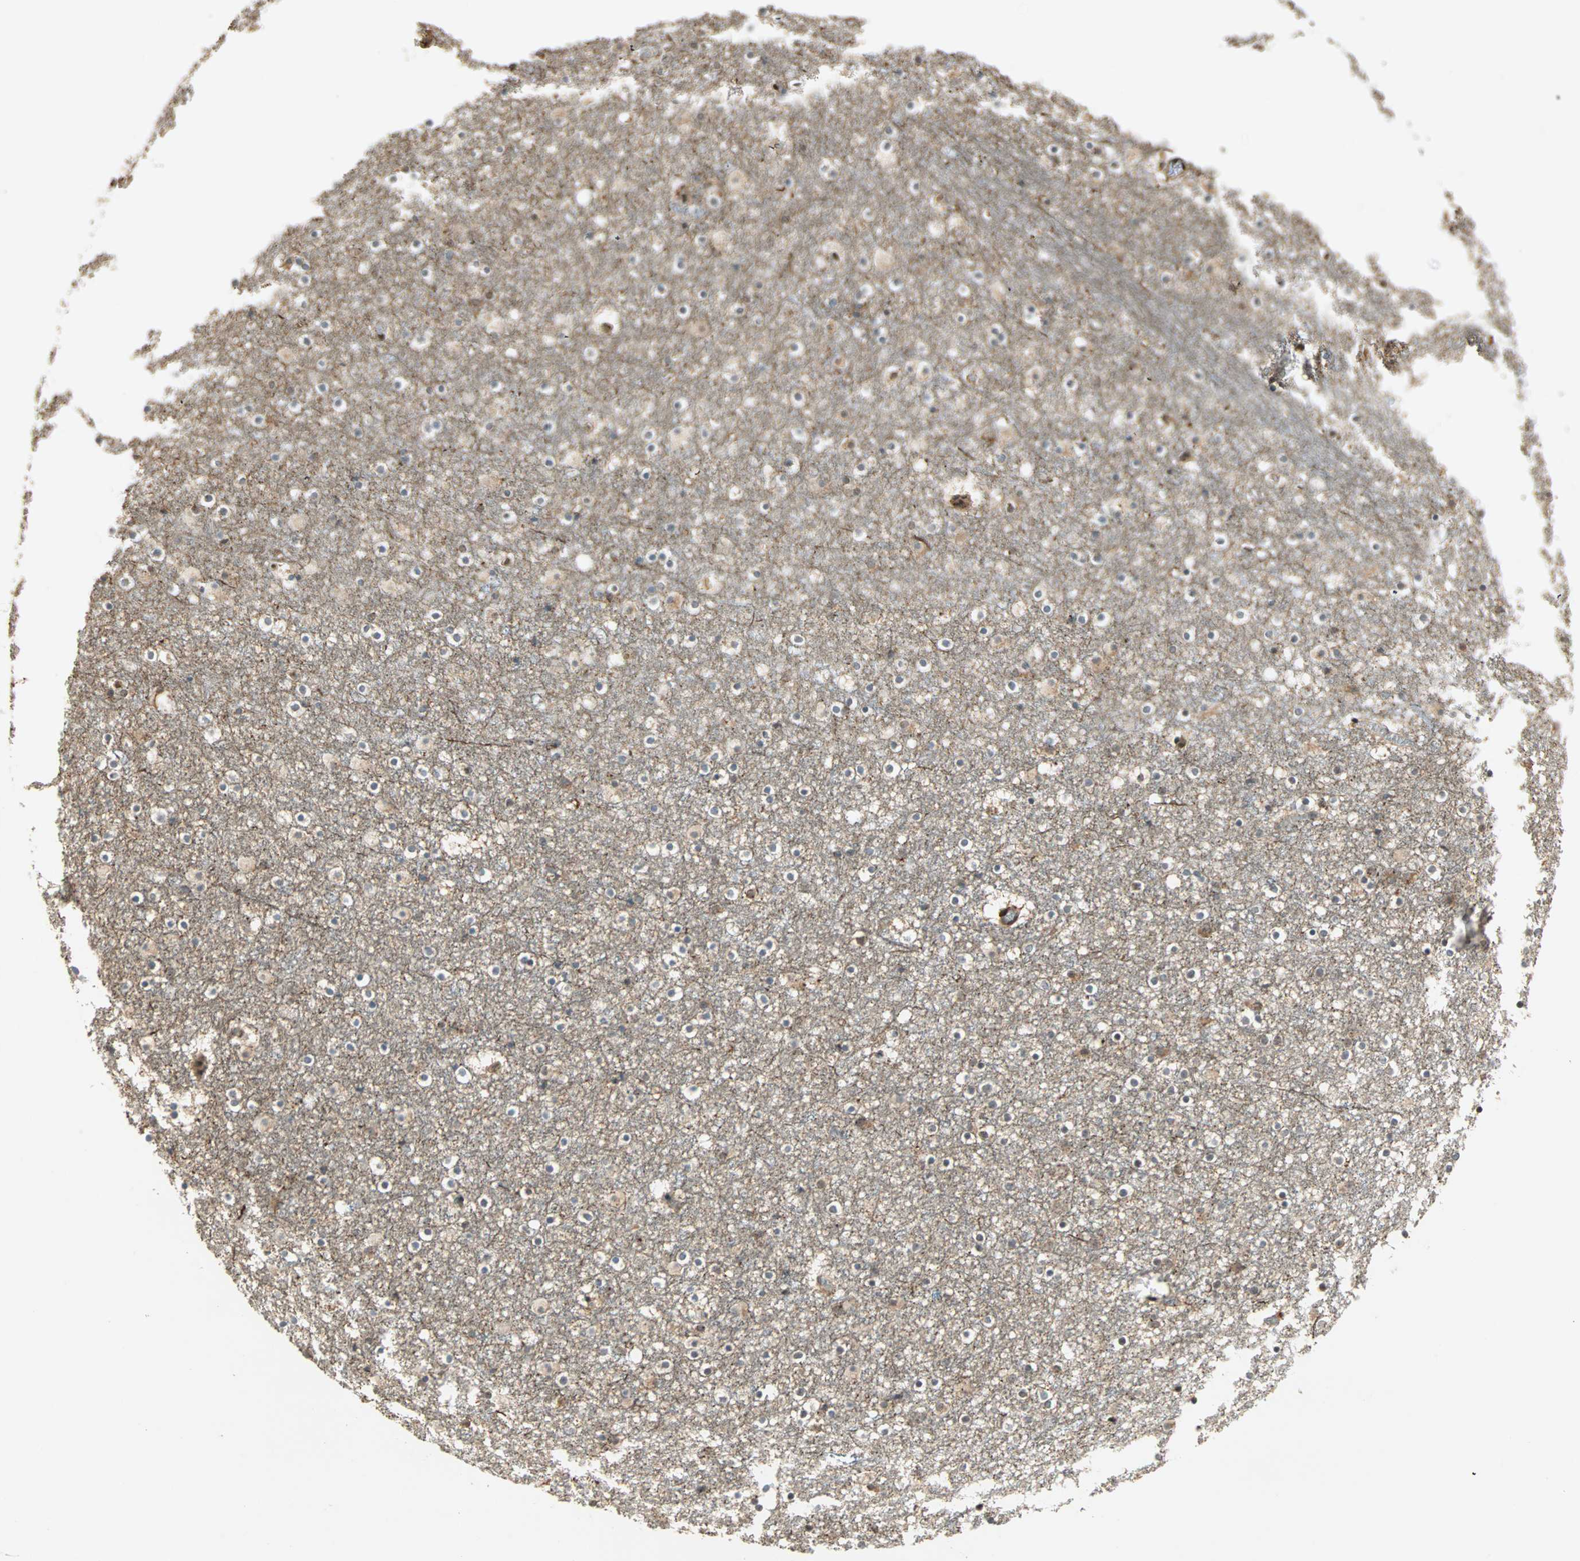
{"staining": {"intensity": "weak", "quantity": ">75%", "location": "cytoplasmic/membranous"}, "tissue": "caudate", "cell_type": "Glial cells", "image_type": "normal", "snomed": [{"axis": "morphology", "description": "Normal tissue, NOS"}, {"axis": "topography", "description": "Lateral ventricle wall"}], "caption": "Immunohistochemistry (IHC) (DAB (3,3'-diaminobenzidine)) staining of benign human caudate shows weak cytoplasmic/membranous protein expression in approximately >75% of glial cells.", "gene": "ZBED9", "patient": {"sex": "male", "age": 45}}